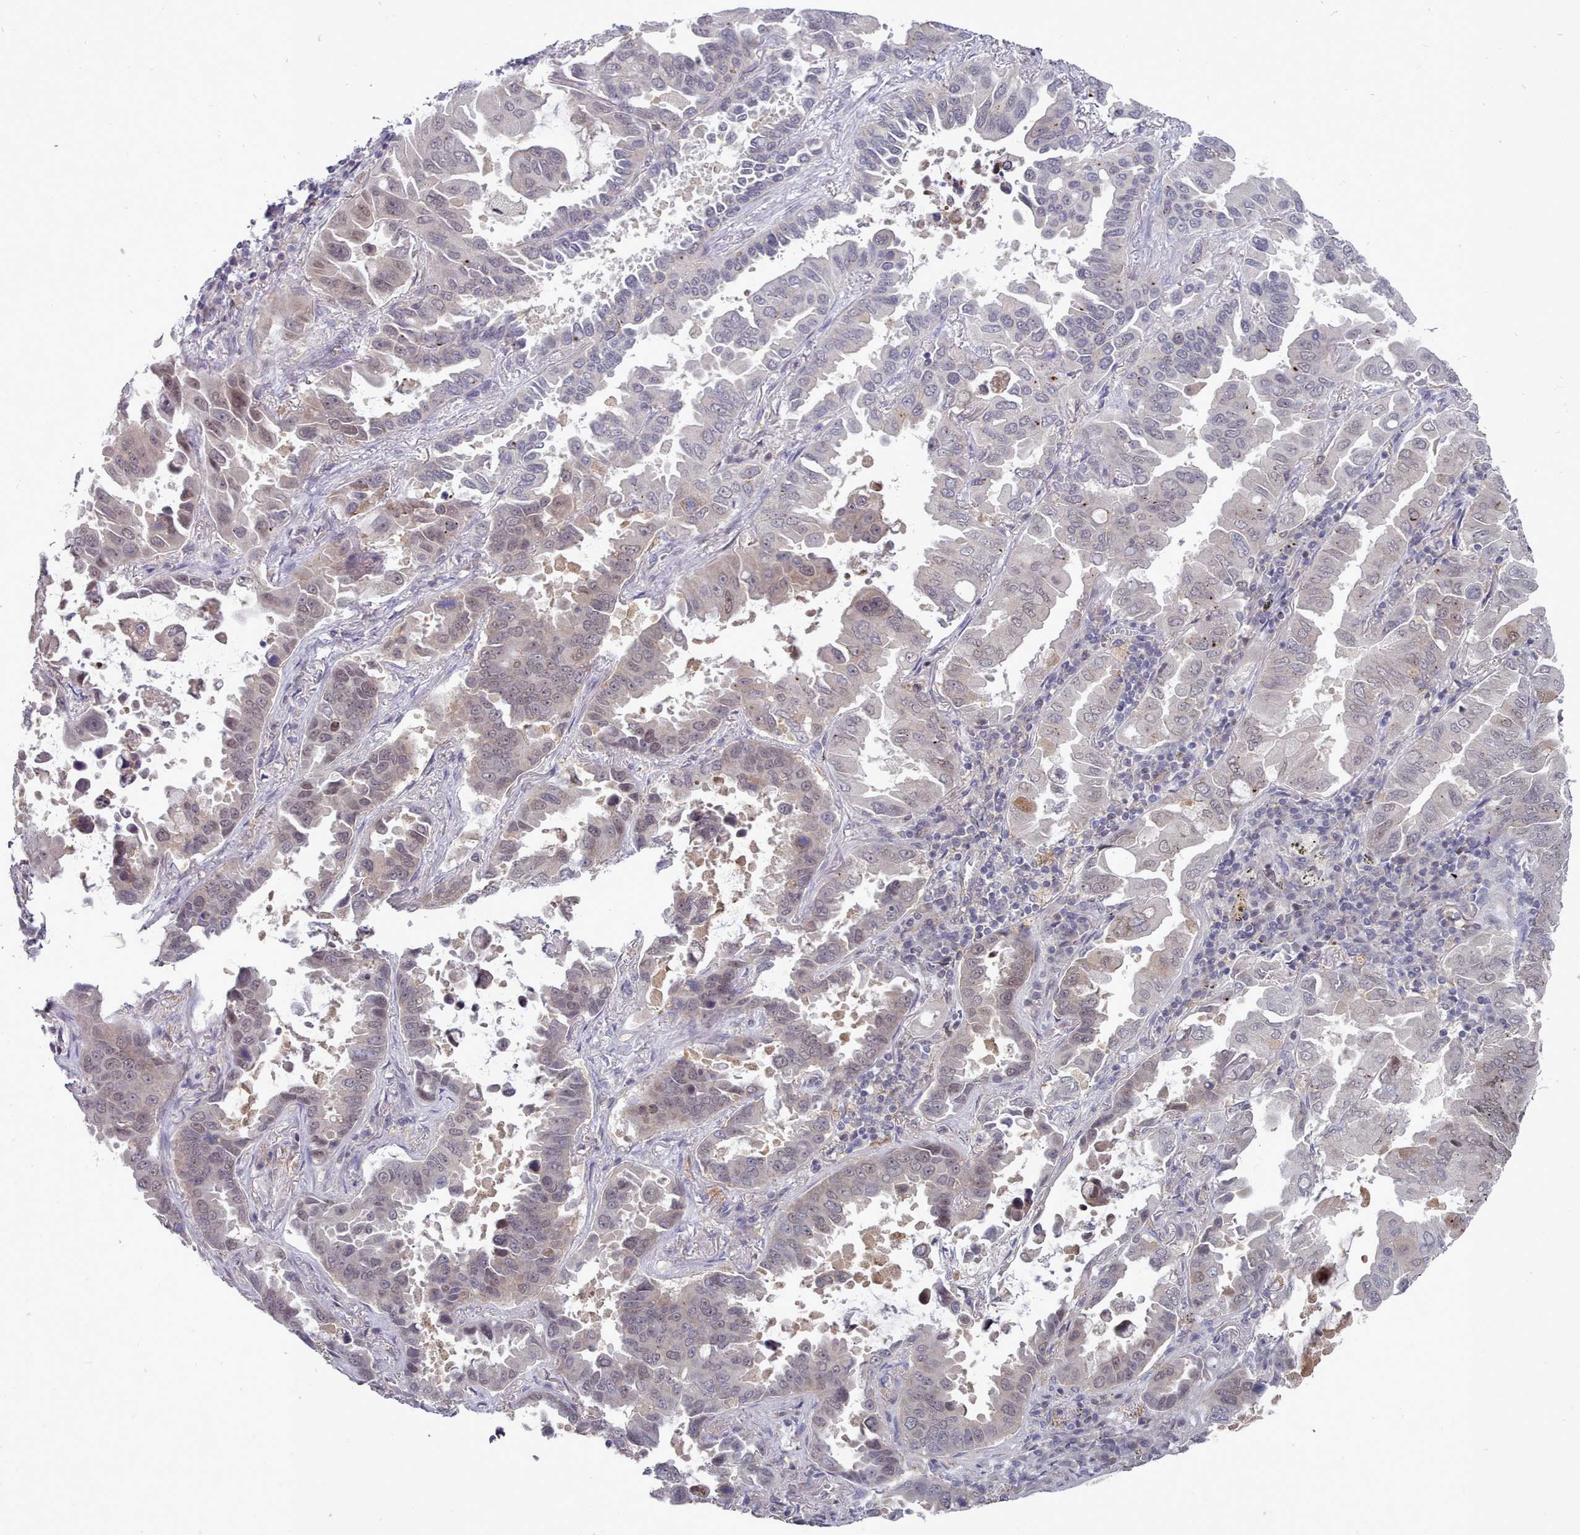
{"staining": {"intensity": "weak", "quantity": "<25%", "location": "nuclear"}, "tissue": "lung cancer", "cell_type": "Tumor cells", "image_type": "cancer", "snomed": [{"axis": "morphology", "description": "Adenocarcinoma, NOS"}, {"axis": "topography", "description": "Lung"}], "caption": "The micrograph displays no staining of tumor cells in lung cancer.", "gene": "GINS1", "patient": {"sex": "male", "age": 64}}